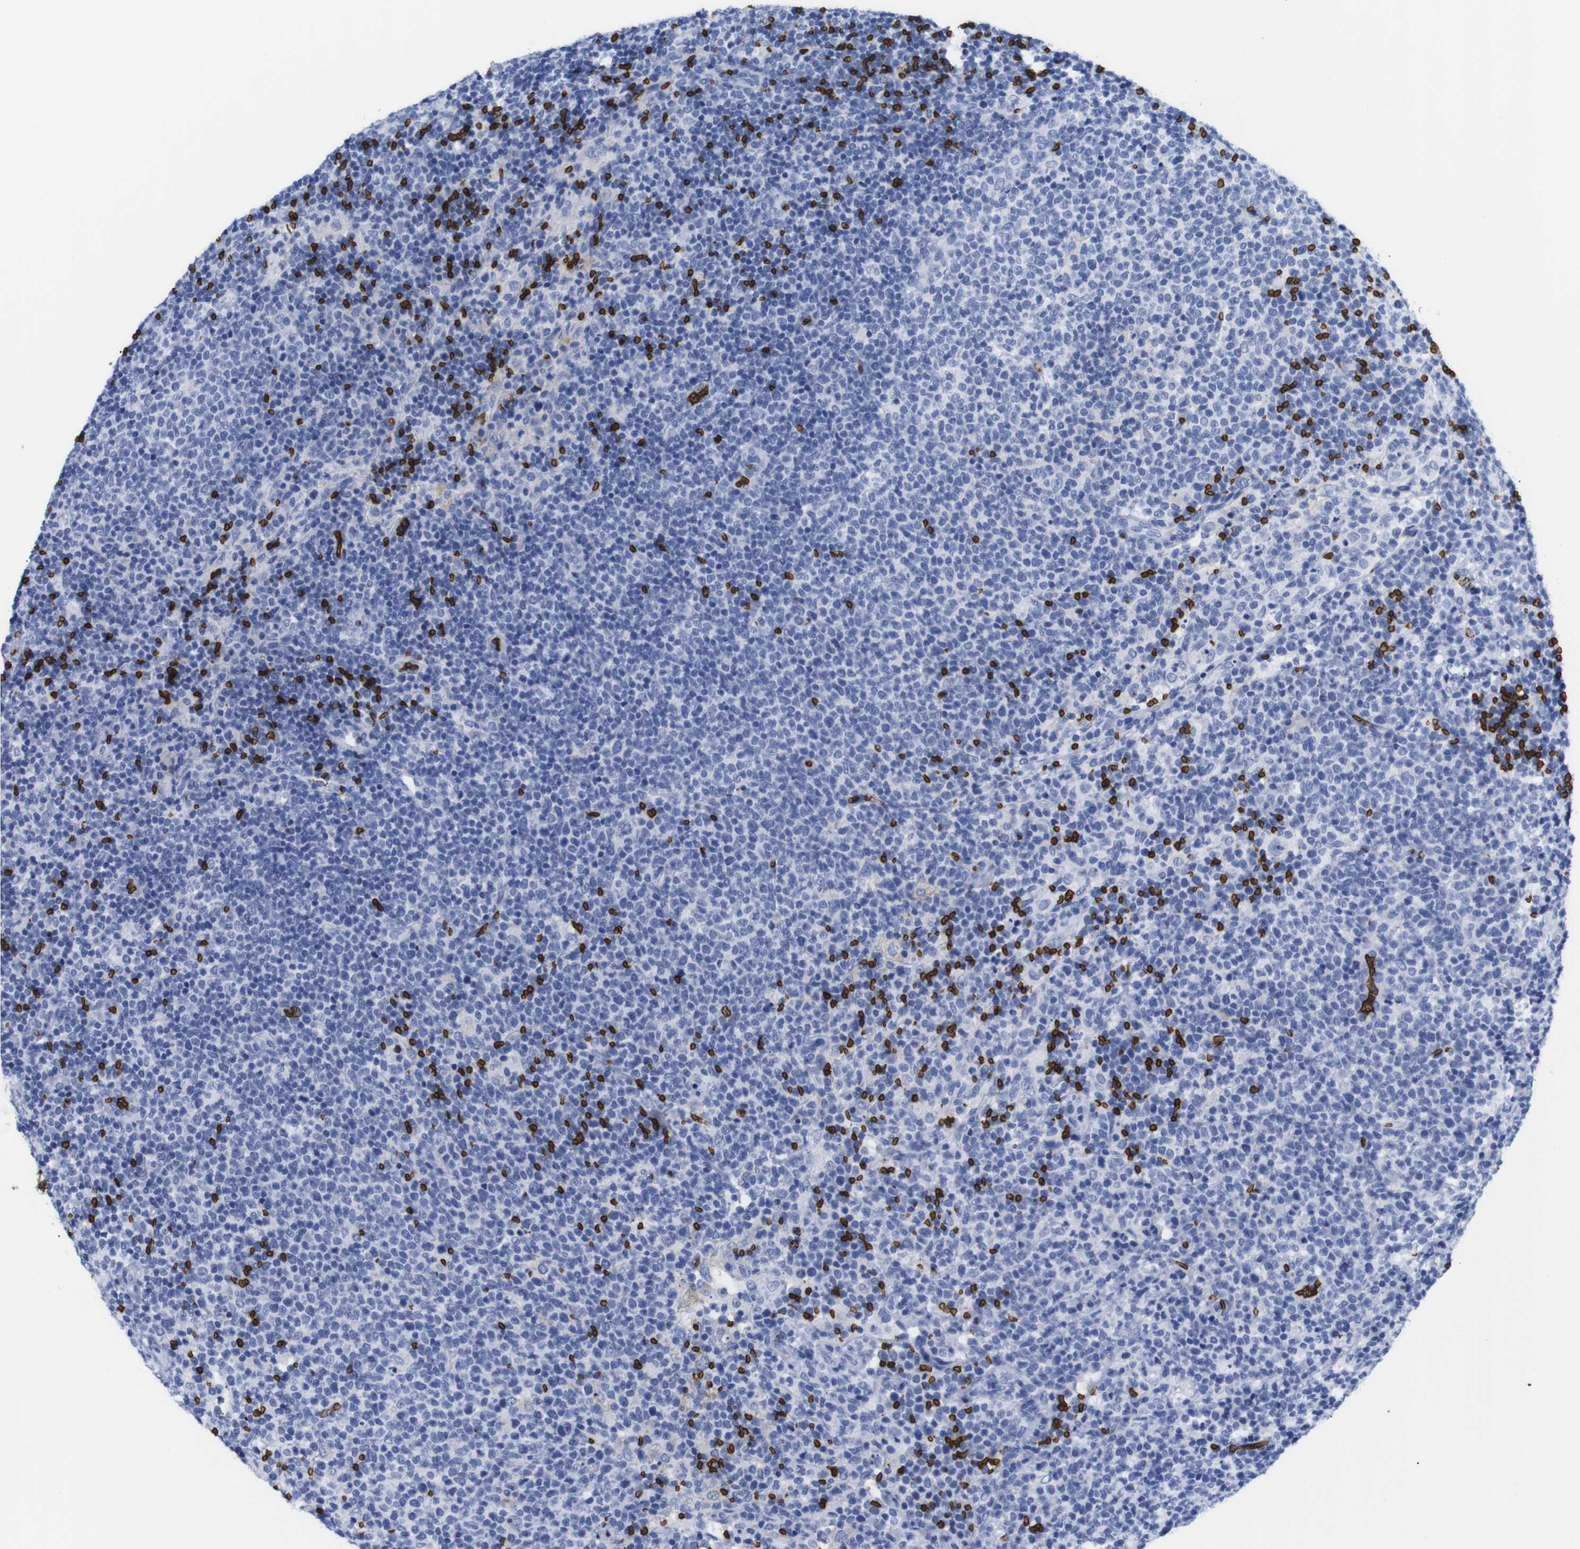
{"staining": {"intensity": "negative", "quantity": "none", "location": "none"}, "tissue": "lymphoma", "cell_type": "Tumor cells", "image_type": "cancer", "snomed": [{"axis": "morphology", "description": "Malignant lymphoma, non-Hodgkin's type, High grade"}, {"axis": "topography", "description": "Lymph node"}], "caption": "There is no significant positivity in tumor cells of malignant lymphoma, non-Hodgkin's type (high-grade).", "gene": "S1PR2", "patient": {"sex": "male", "age": 61}}